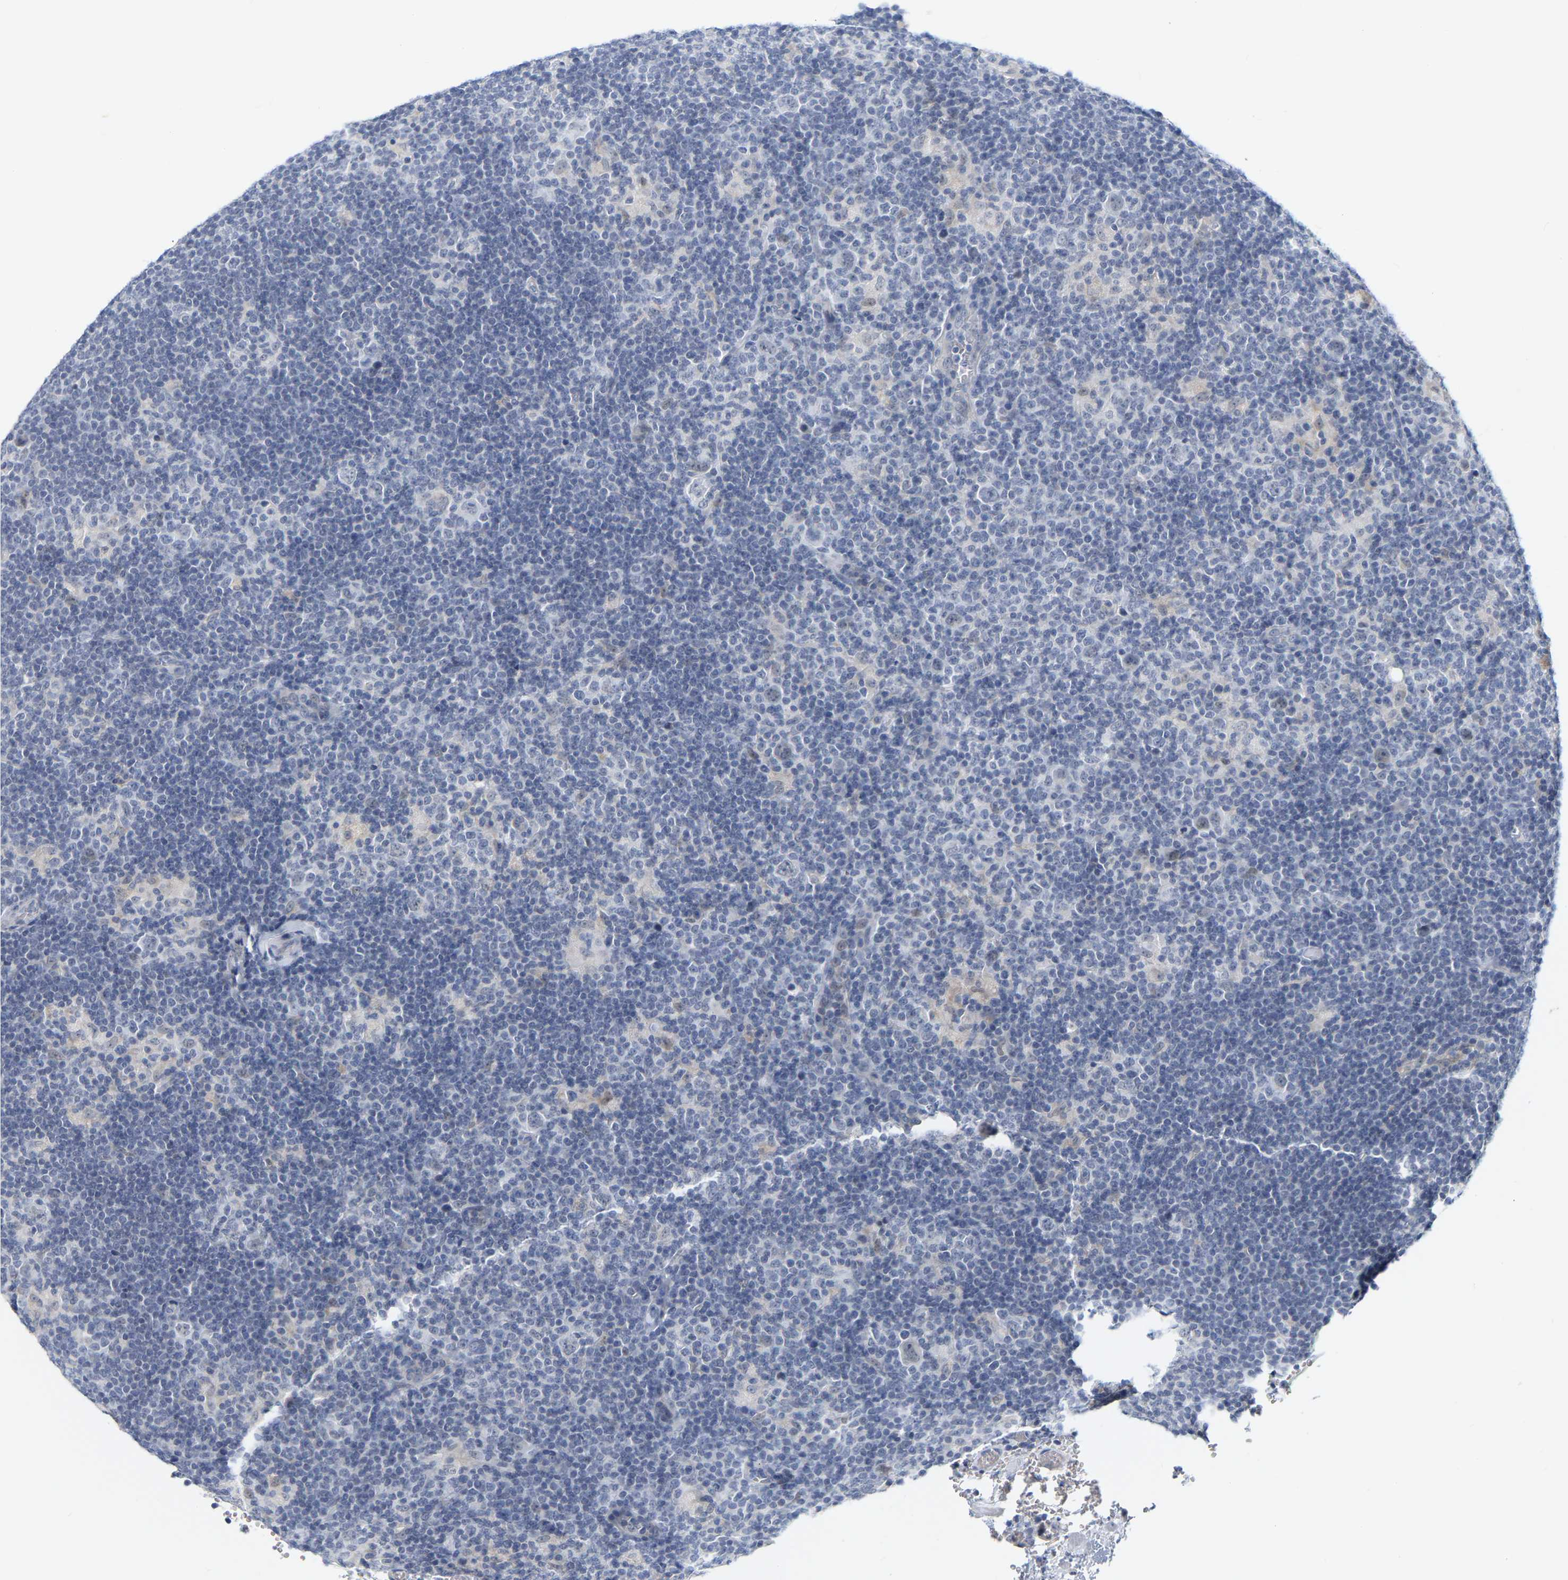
{"staining": {"intensity": "negative", "quantity": "none", "location": "none"}, "tissue": "lymphoma", "cell_type": "Tumor cells", "image_type": "cancer", "snomed": [{"axis": "morphology", "description": "Hodgkin's disease, NOS"}, {"axis": "topography", "description": "Lymph node"}], "caption": "Lymphoma stained for a protein using immunohistochemistry (IHC) reveals no staining tumor cells.", "gene": "KRT76", "patient": {"sex": "female", "age": 57}}